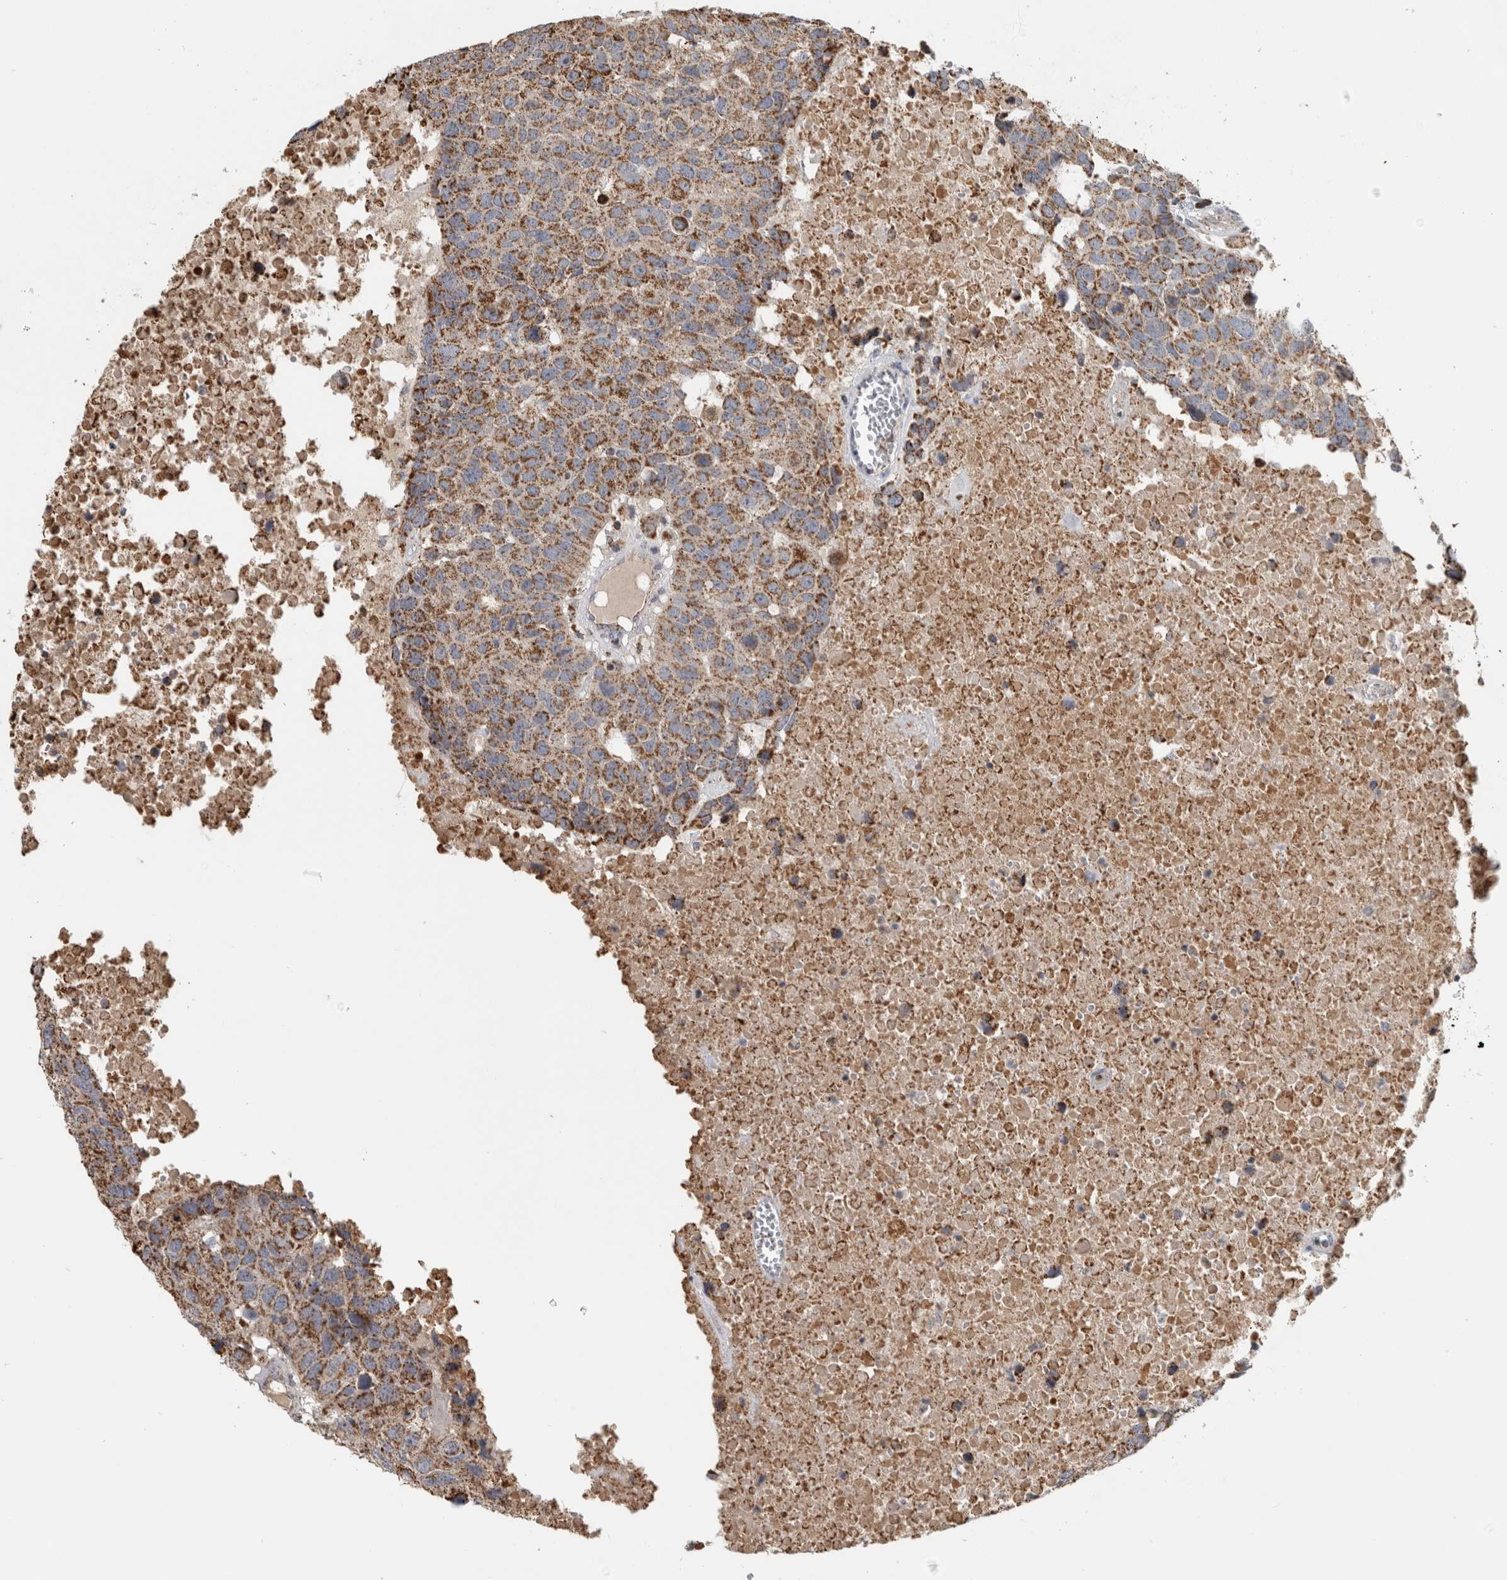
{"staining": {"intensity": "moderate", "quantity": ">75%", "location": "cytoplasmic/membranous"}, "tissue": "head and neck cancer", "cell_type": "Tumor cells", "image_type": "cancer", "snomed": [{"axis": "morphology", "description": "Squamous cell carcinoma, NOS"}, {"axis": "topography", "description": "Head-Neck"}], "caption": "IHC histopathology image of neoplastic tissue: head and neck squamous cell carcinoma stained using IHC exhibits medium levels of moderate protein expression localized specifically in the cytoplasmic/membranous of tumor cells, appearing as a cytoplasmic/membranous brown color.", "gene": "ST8SIA1", "patient": {"sex": "male", "age": 66}}